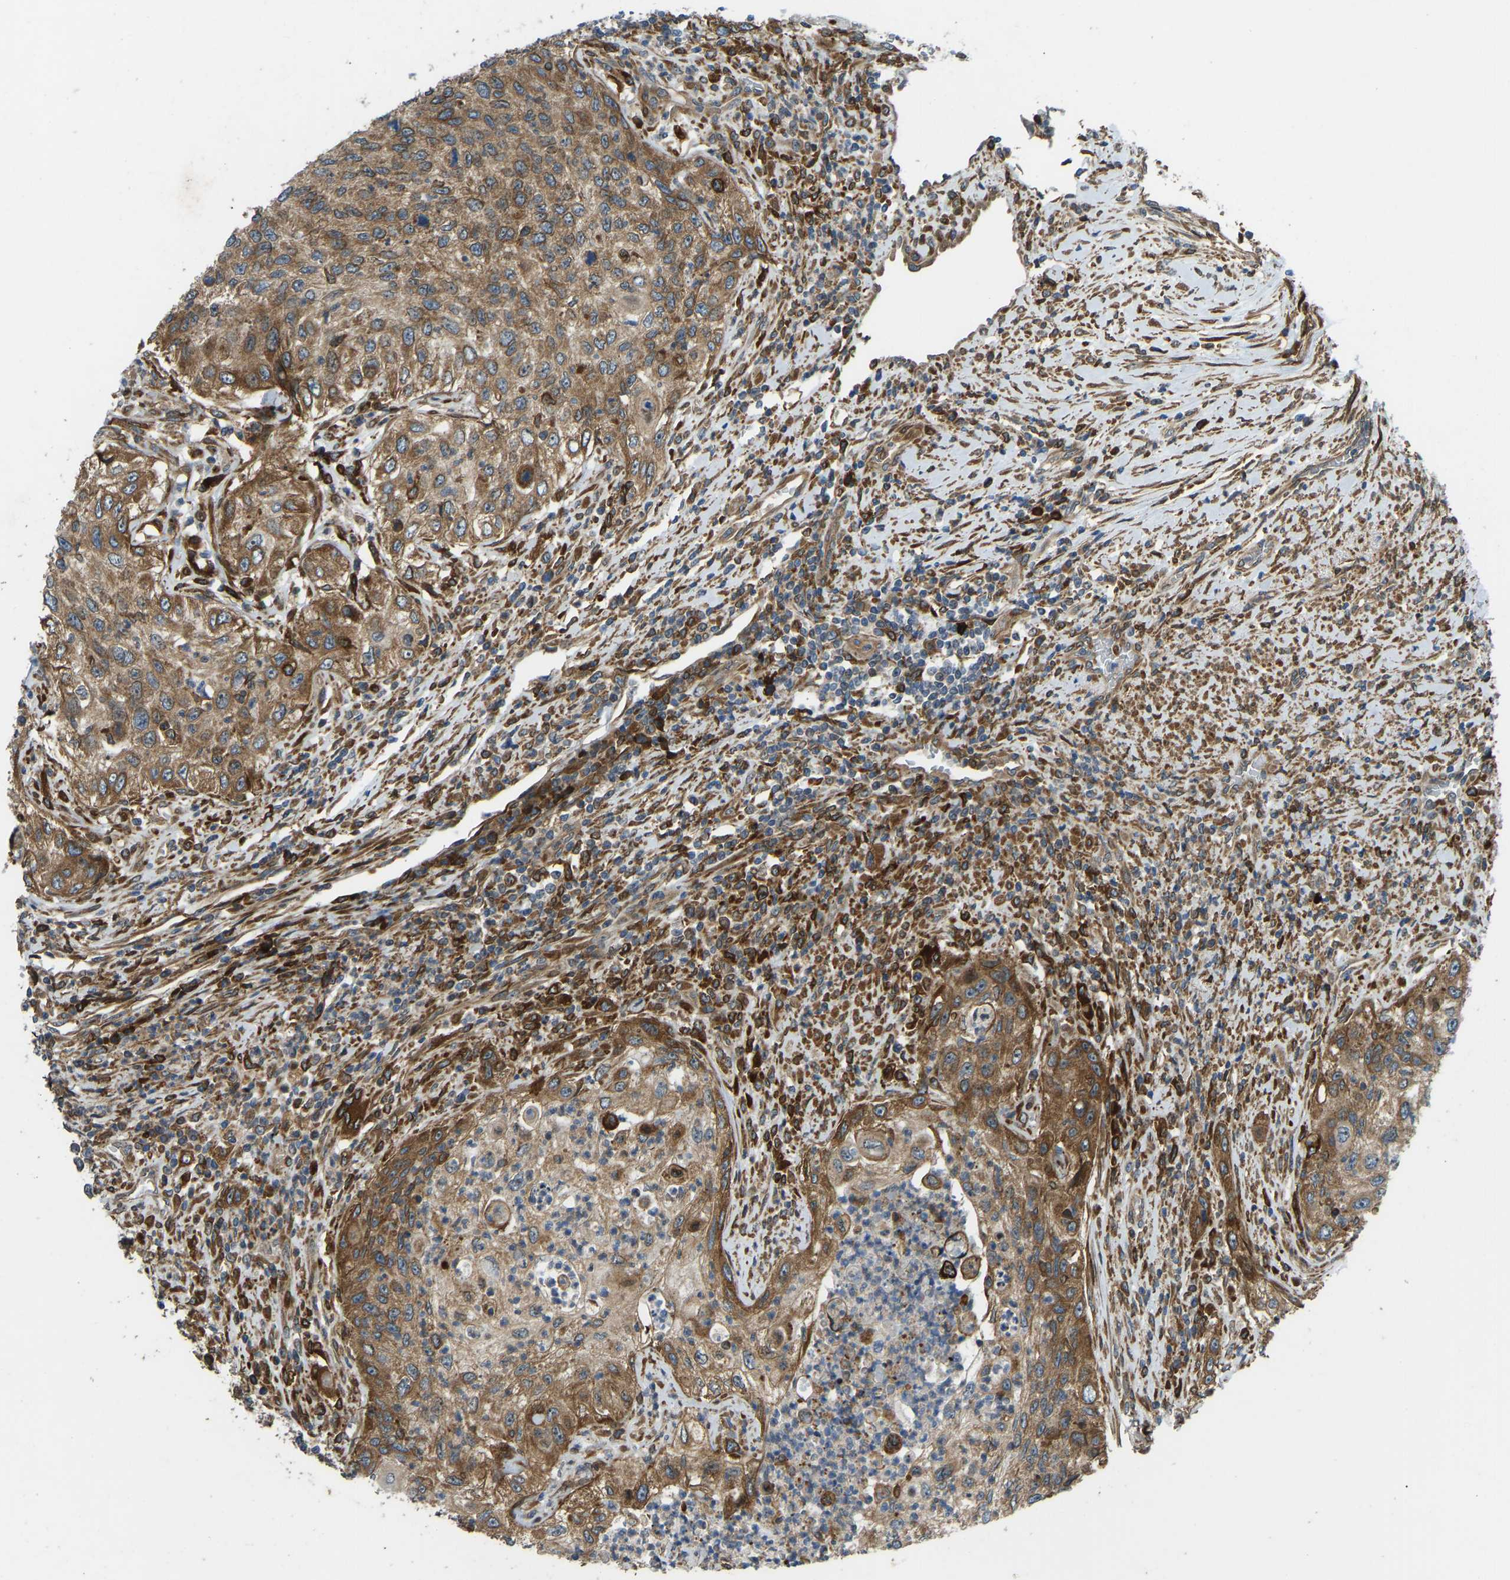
{"staining": {"intensity": "moderate", "quantity": ">75%", "location": "cytoplasmic/membranous"}, "tissue": "urothelial cancer", "cell_type": "Tumor cells", "image_type": "cancer", "snomed": [{"axis": "morphology", "description": "Urothelial carcinoma, High grade"}, {"axis": "topography", "description": "Urinary bladder"}], "caption": "IHC staining of urothelial carcinoma (high-grade), which reveals medium levels of moderate cytoplasmic/membranous positivity in approximately >75% of tumor cells indicating moderate cytoplasmic/membranous protein staining. The staining was performed using DAB (3,3'-diaminobenzidine) (brown) for protein detection and nuclei were counterstained in hematoxylin (blue).", "gene": "OS9", "patient": {"sex": "female", "age": 60}}